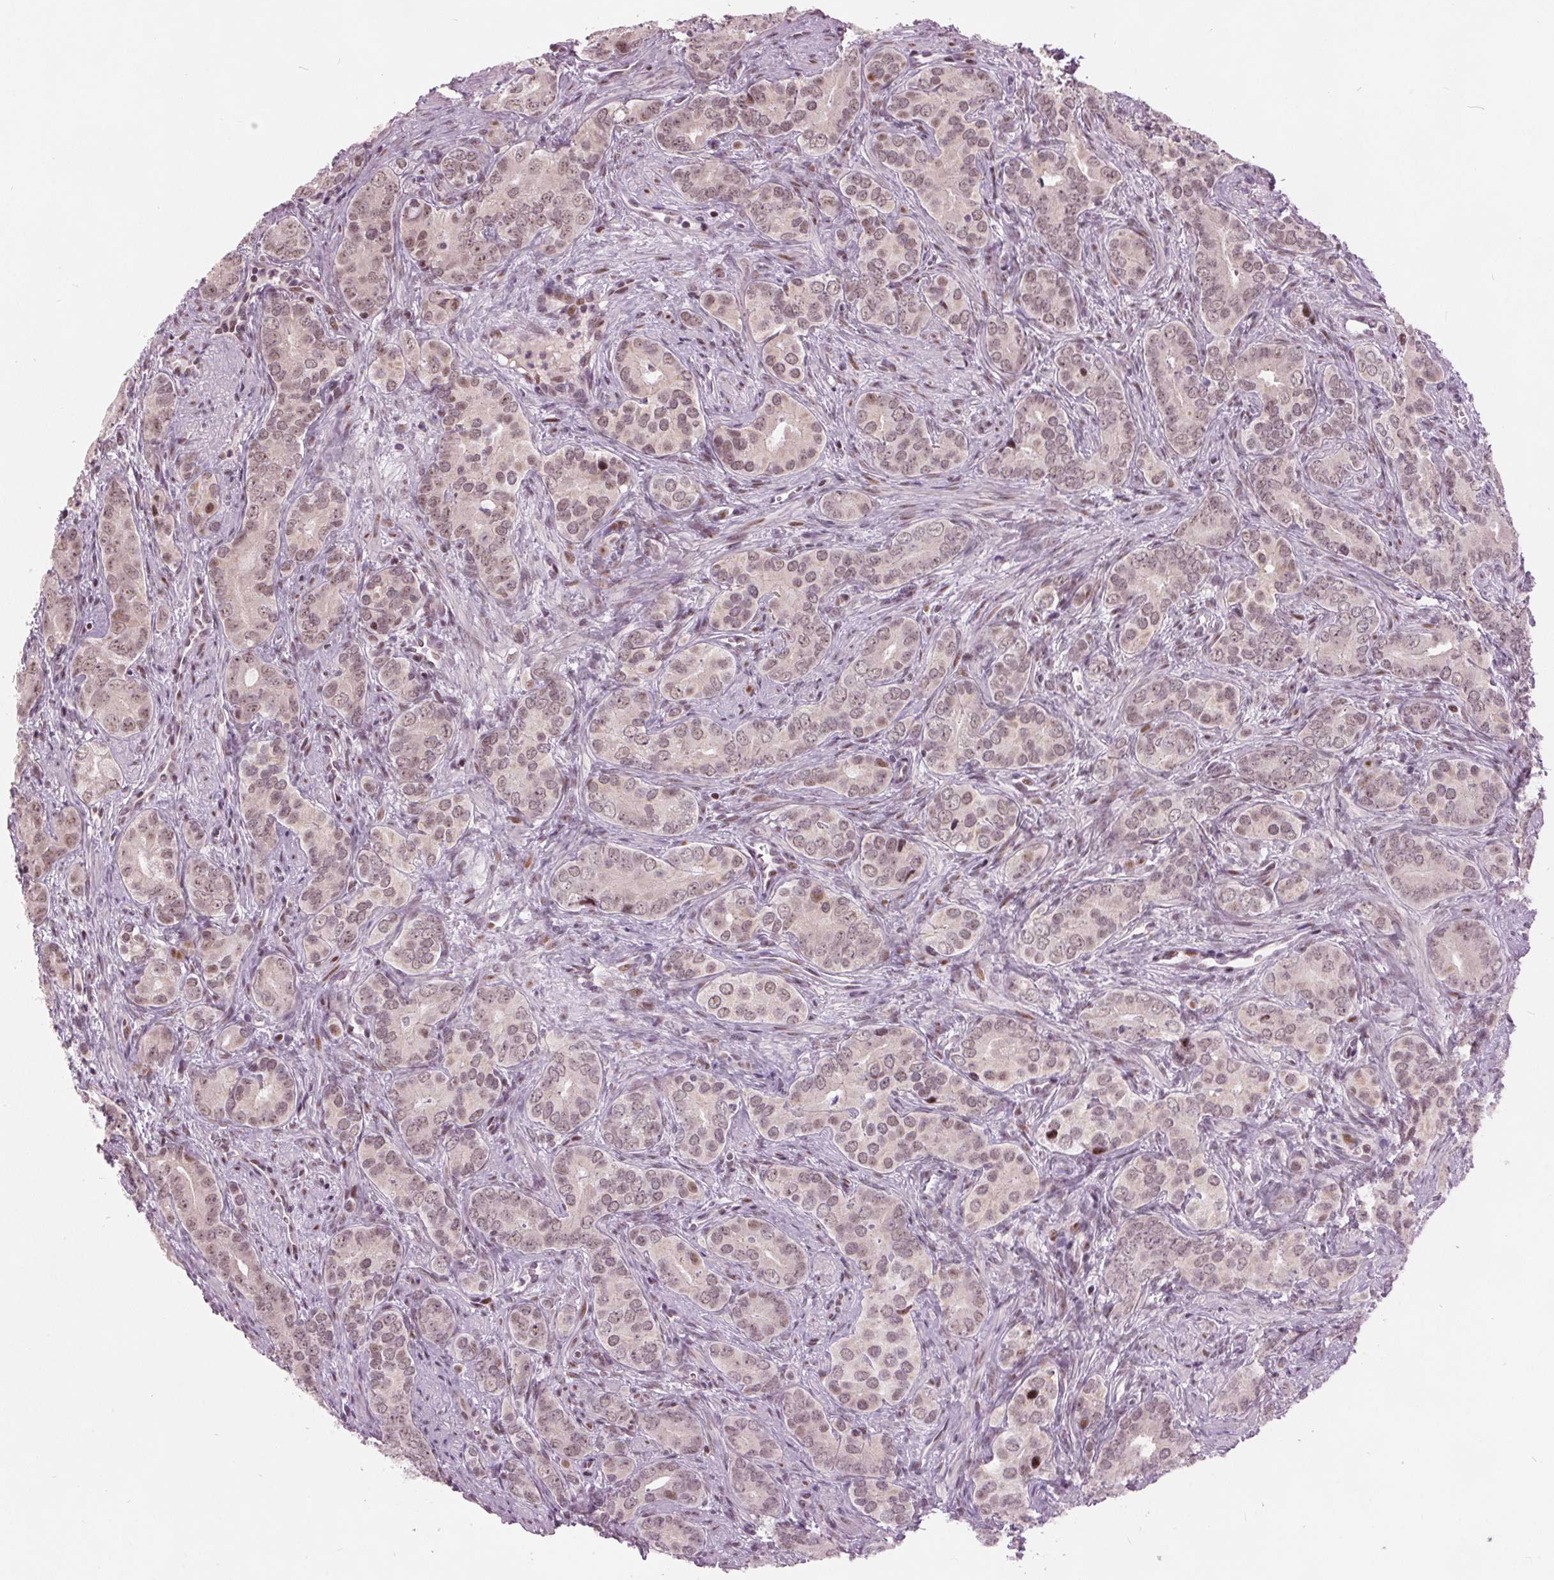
{"staining": {"intensity": "moderate", "quantity": ">75%", "location": "nuclear"}, "tissue": "prostate cancer", "cell_type": "Tumor cells", "image_type": "cancer", "snomed": [{"axis": "morphology", "description": "Adenocarcinoma, High grade"}, {"axis": "topography", "description": "Prostate"}], "caption": "Protein staining of prostate cancer (adenocarcinoma (high-grade)) tissue demonstrates moderate nuclear staining in approximately >75% of tumor cells. The staining was performed using DAB (3,3'-diaminobenzidine) to visualize the protein expression in brown, while the nuclei were stained in blue with hematoxylin (Magnification: 20x).", "gene": "TTC34", "patient": {"sex": "male", "age": 84}}